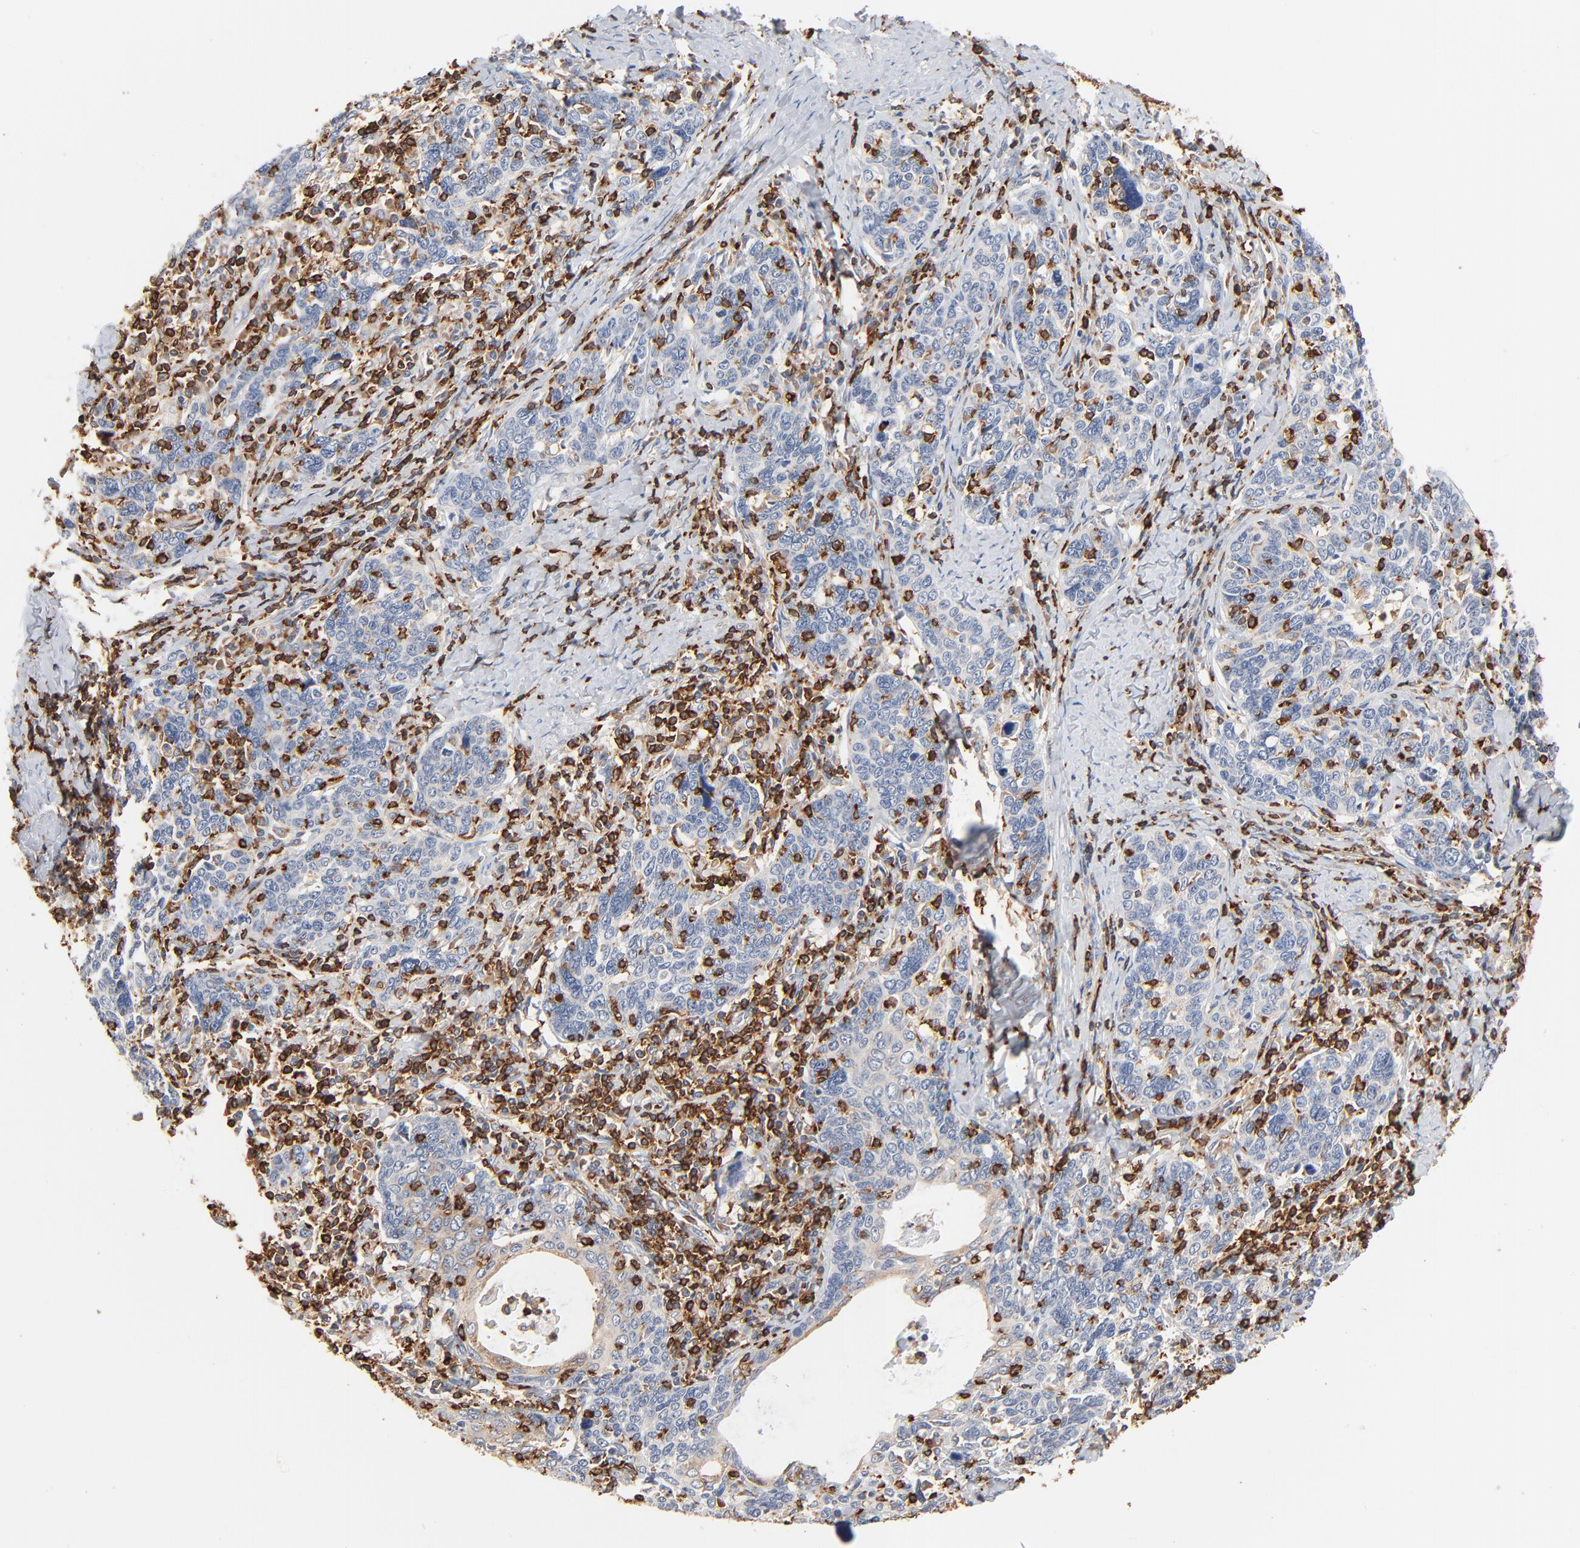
{"staining": {"intensity": "negative", "quantity": "none", "location": "none"}, "tissue": "cervical cancer", "cell_type": "Tumor cells", "image_type": "cancer", "snomed": [{"axis": "morphology", "description": "Squamous cell carcinoma, NOS"}, {"axis": "topography", "description": "Cervix"}], "caption": "Tumor cells are negative for brown protein staining in squamous cell carcinoma (cervical).", "gene": "SH3KBP1", "patient": {"sex": "female", "age": 41}}